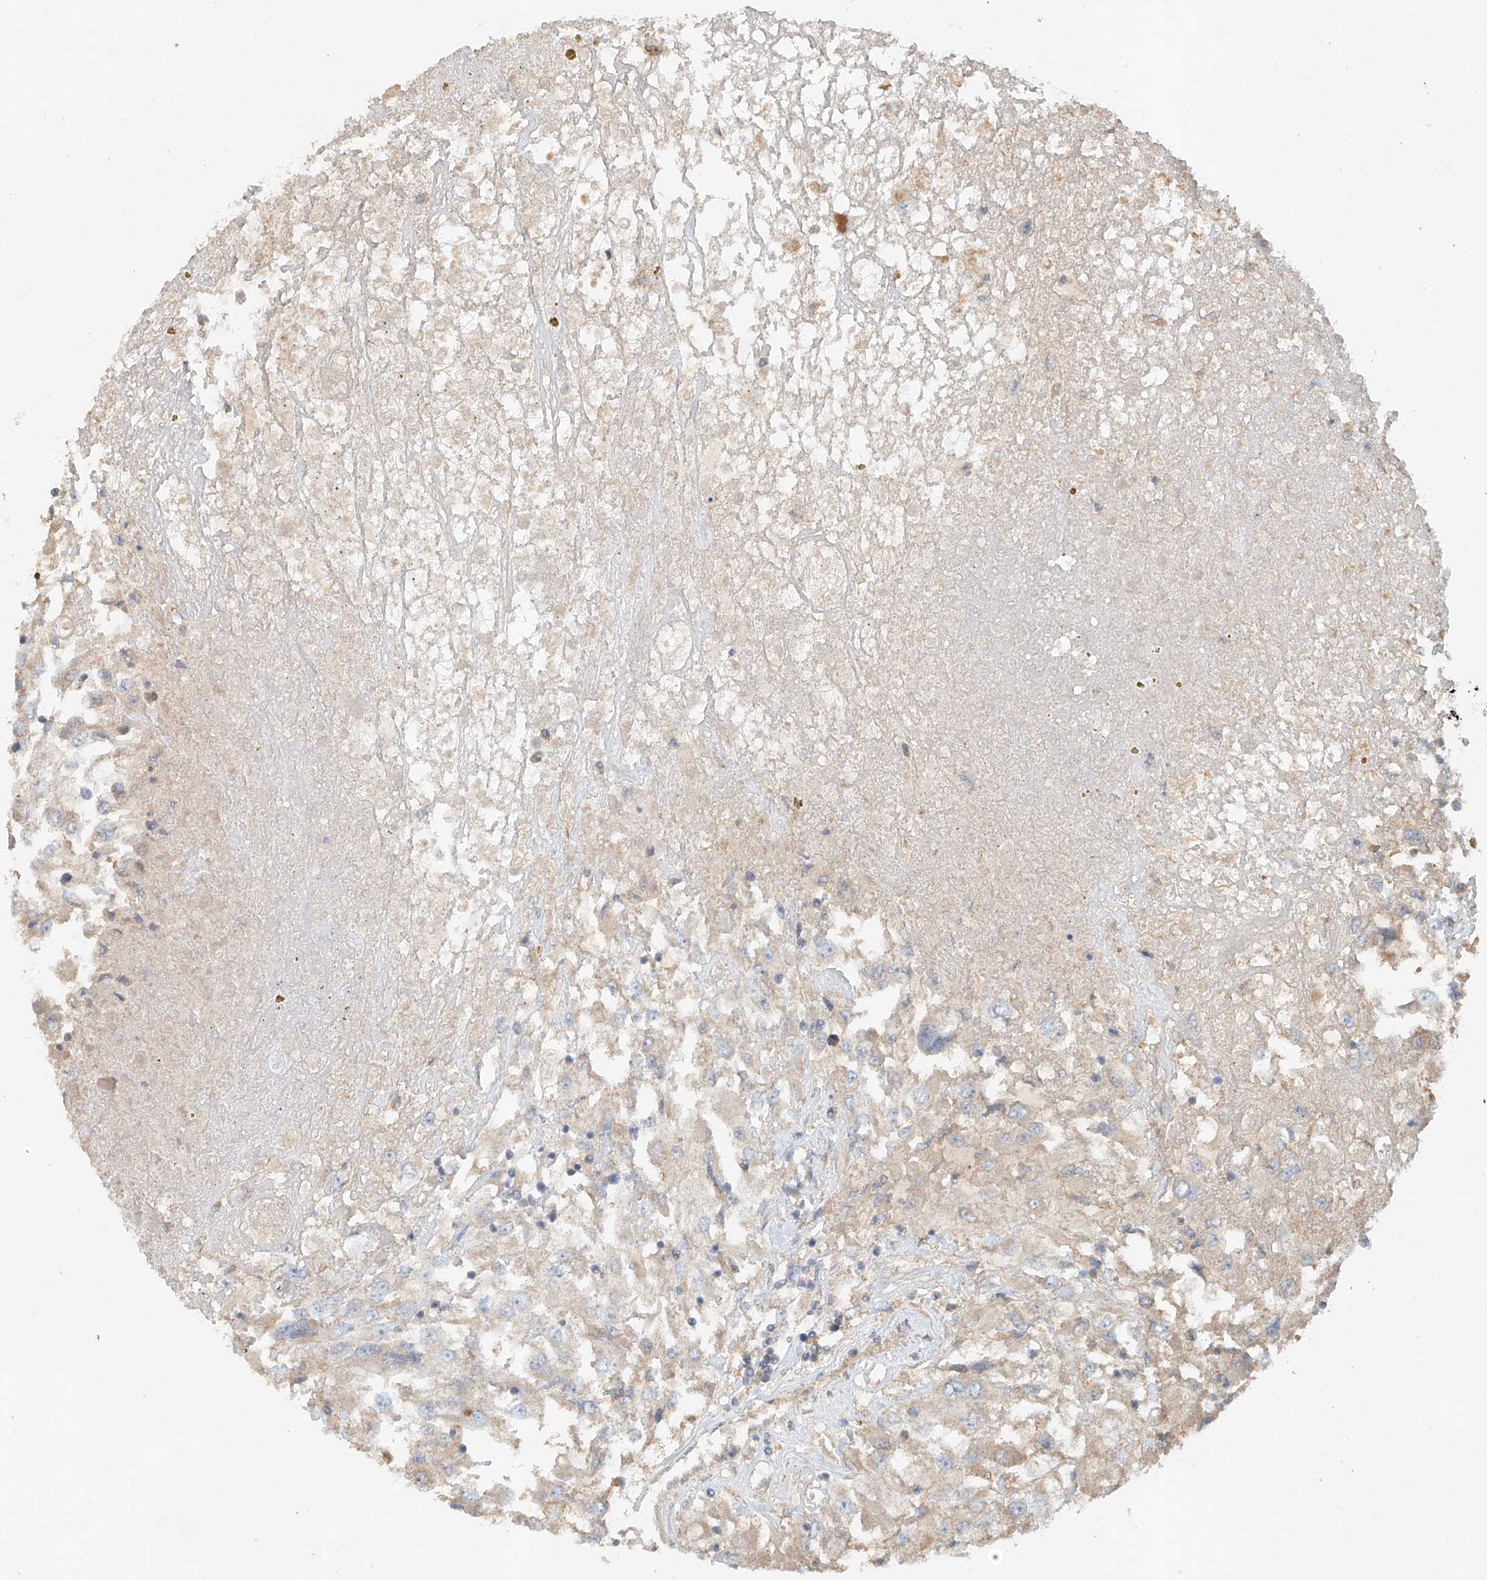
{"staining": {"intensity": "weak", "quantity": "<25%", "location": "cytoplasmic/membranous"}, "tissue": "renal cancer", "cell_type": "Tumor cells", "image_type": "cancer", "snomed": [{"axis": "morphology", "description": "Adenocarcinoma, NOS"}, {"axis": "topography", "description": "Kidney"}], "caption": "The photomicrograph shows no significant positivity in tumor cells of adenocarcinoma (renal). The staining is performed using DAB (3,3'-diaminobenzidine) brown chromogen with nuclei counter-stained in using hematoxylin.", "gene": "GNB1L", "patient": {"sex": "female", "age": 52}}